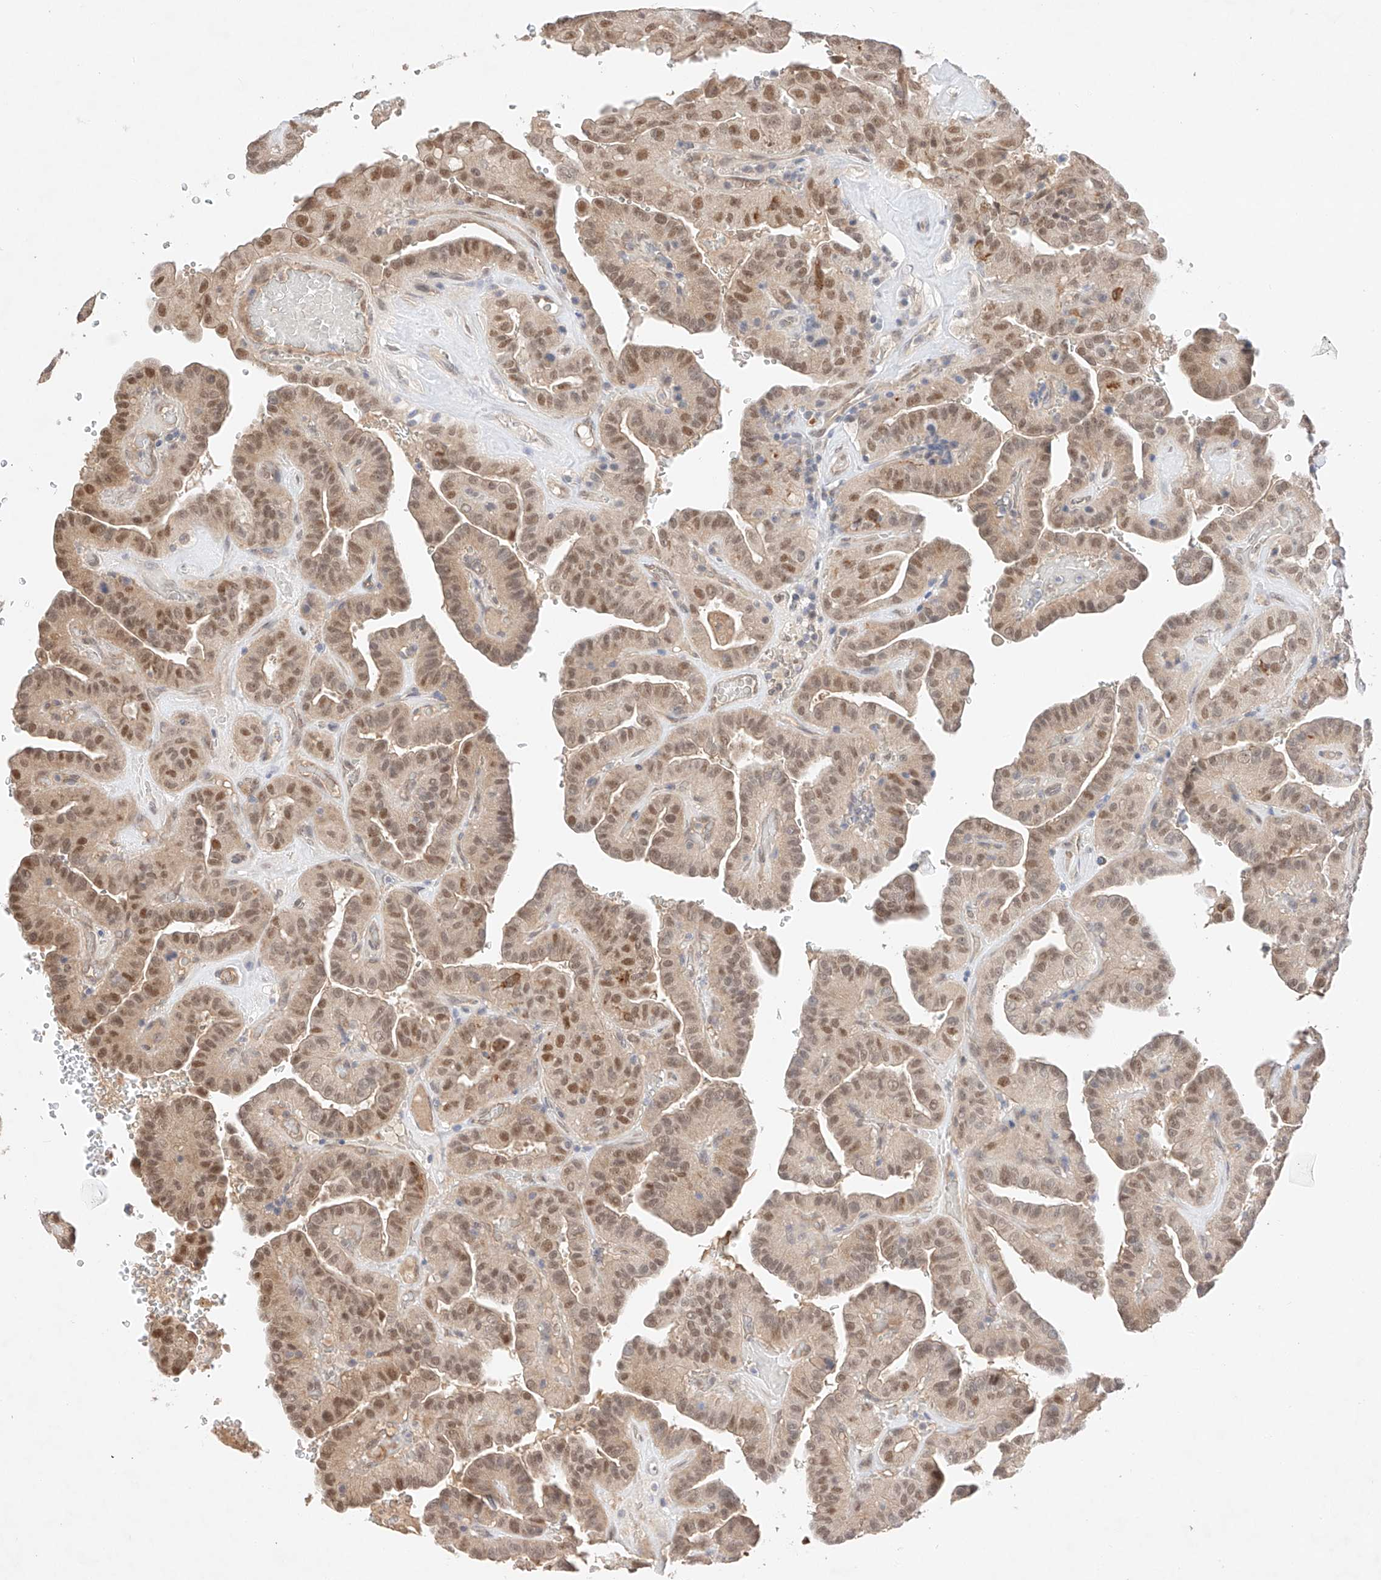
{"staining": {"intensity": "moderate", "quantity": ">75%", "location": "nuclear"}, "tissue": "thyroid cancer", "cell_type": "Tumor cells", "image_type": "cancer", "snomed": [{"axis": "morphology", "description": "Papillary adenocarcinoma, NOS"}, {"axis": "topography", "description": "Thyroid gland"}], "caption": "IHC (DAB) staining of human papillary adenocarcinoma (thyroid) demonstrates moderate nuclear protein expression in approximately >75% of tumor cells.", "gene": "IL22RA2", "patient": {"sex": "male", "age": 77}}